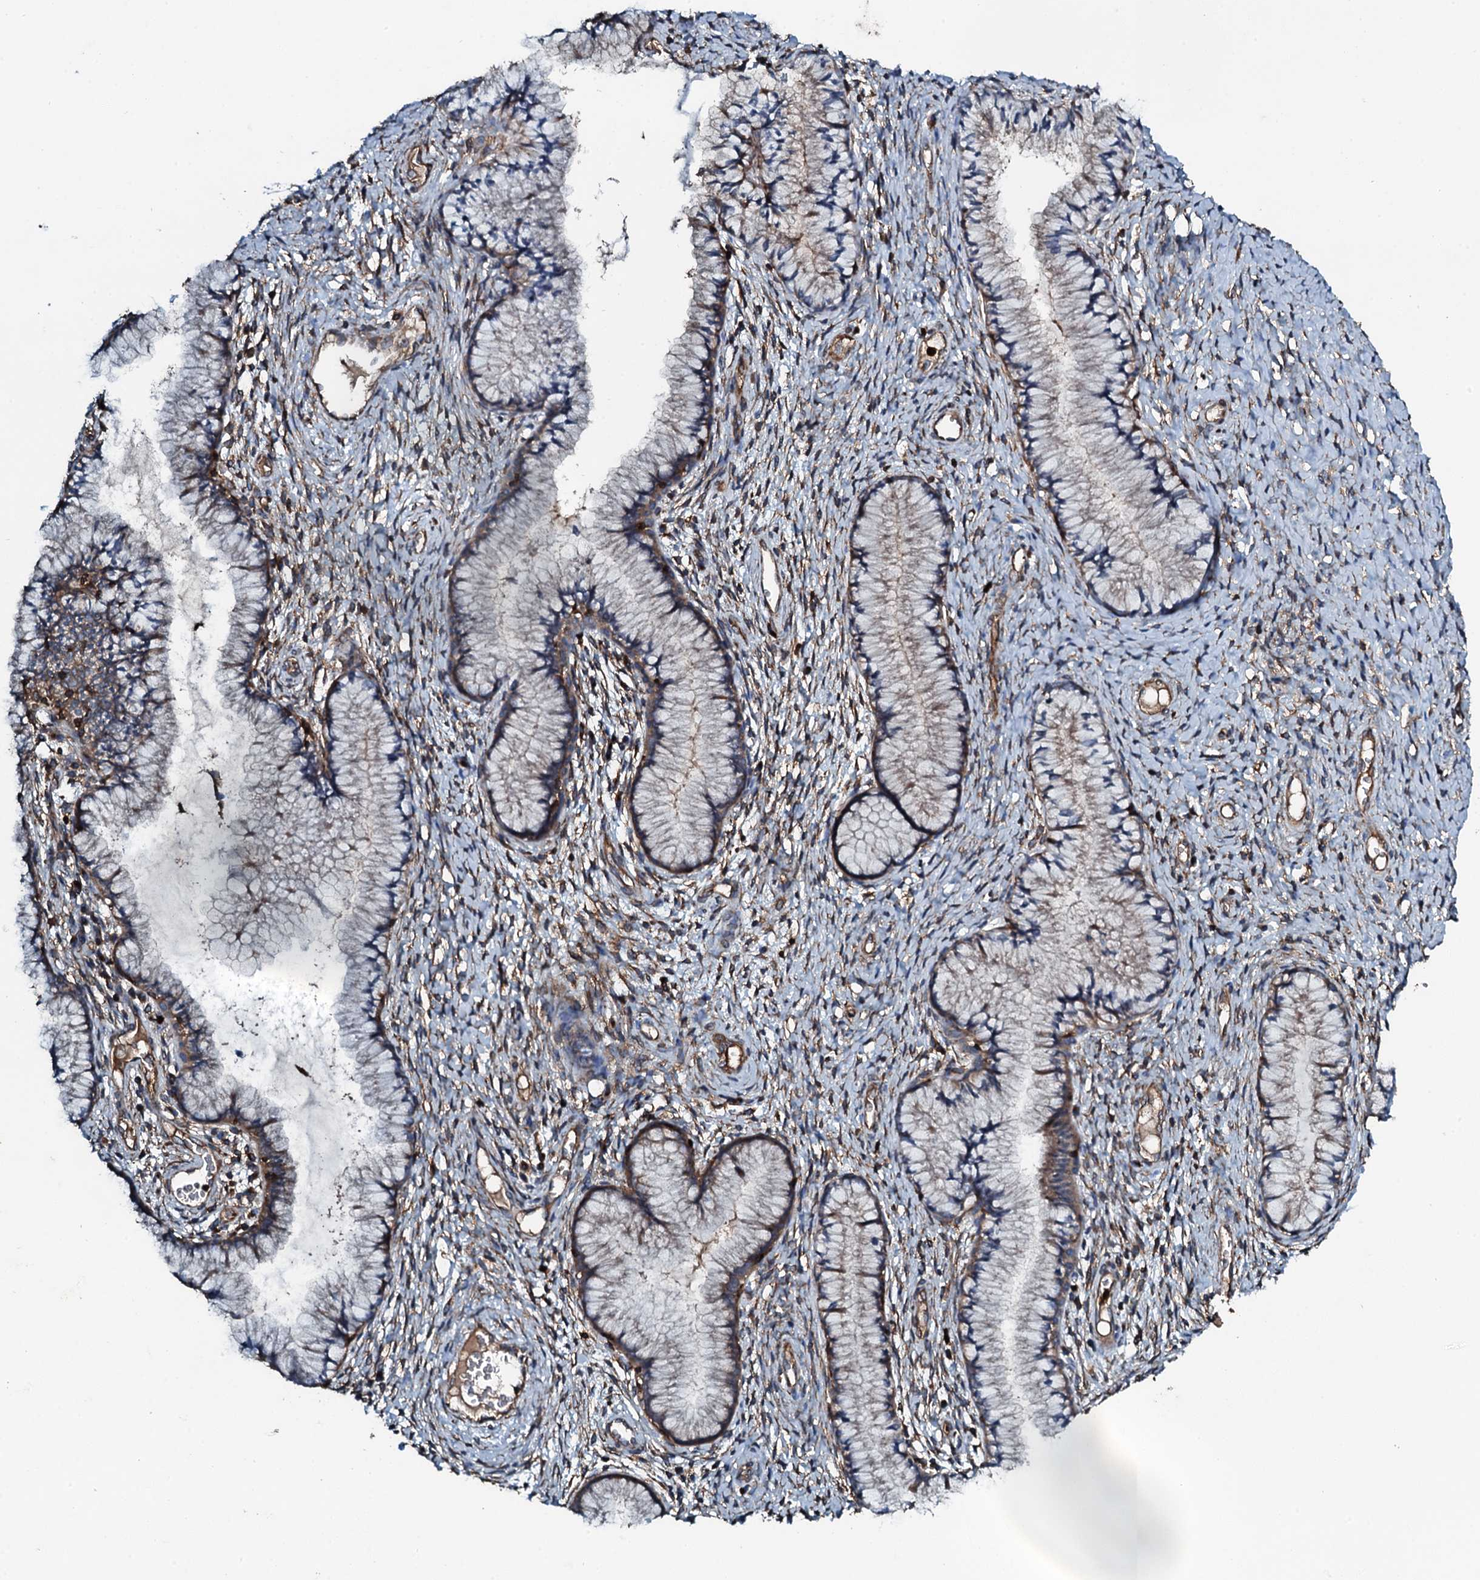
{"staining": {"intensity": "moderate", "quantity": ">75%", "location": "cytoplasmic/membranous"}, "tissue": "cervix", "cell_type": "Glandular cells", "image_type": "normal", "snomed": [{"axis": "morphology", "description": "Normal tissue, NOS"}, {"axis": "topography", "description": "Cervix"}], "caption": "Human cervix stained with a protein marker exhibits moderate staining in glandular cells.", "gene": "GRK2", "patient": {"sex": "female", "age": 42}}